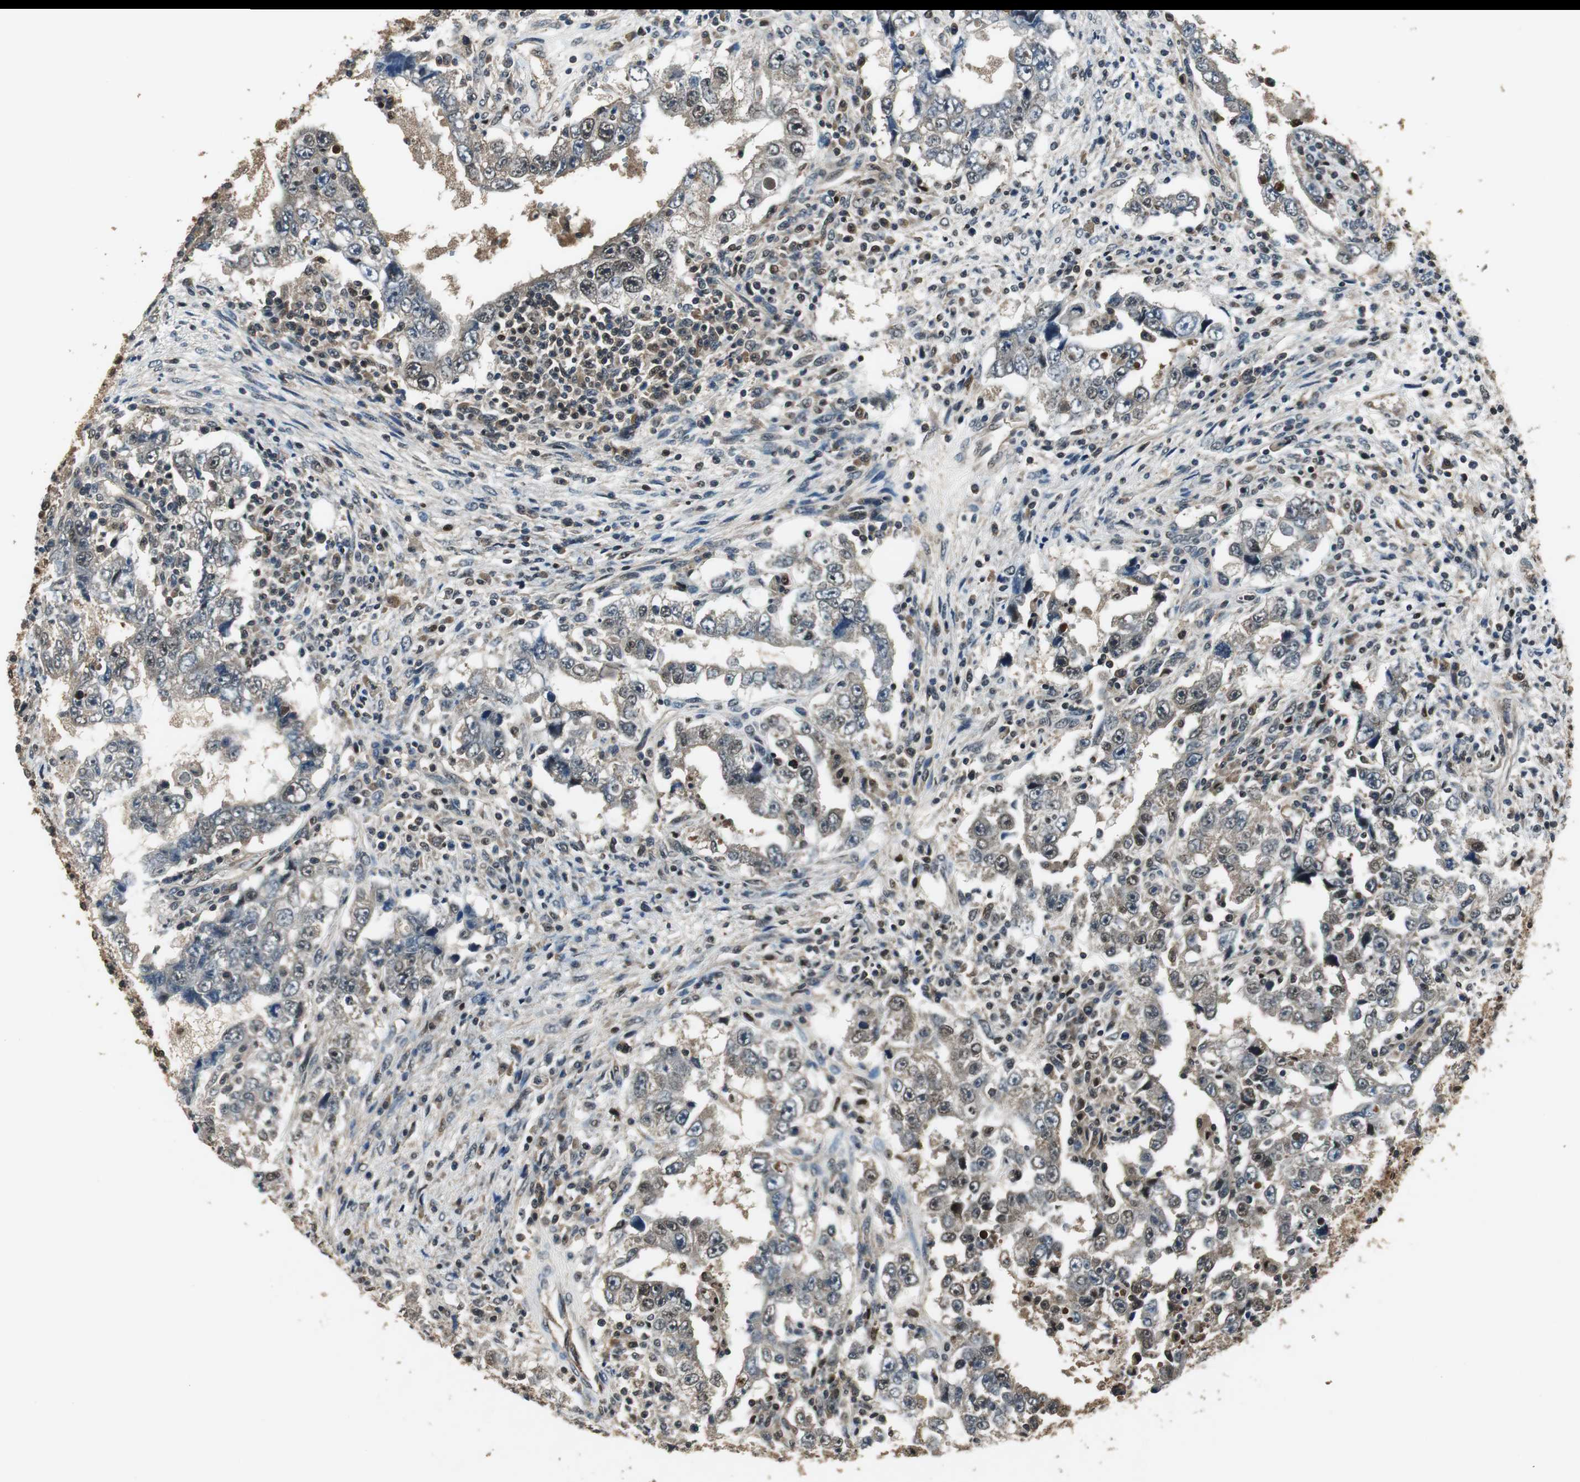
{"staining": {"intensity": "weak", "quantity": "25%-75%", "location": "cytoplasmic/membranous,nuclear"}, "tissue": "testis cancer", "cell_type": "Tumor cells", "image_type": "cancer", "snomed": [{"axis": "morphology", "description": "Carcinoma, Embryonal, NOS"}, {"axis": "topography", "description": "Testis"}], "caption": "Brown immunohistochemical staining in human testis embryonal carcinoma reveals weak cytoplasmic/membranous and nuclear staining in about 25%-75% of tumor cells. (IHC, brightfield microscopy, high magnification).", "gene": "PSMB4", "patient": {"sex": "male", "age": 26}}